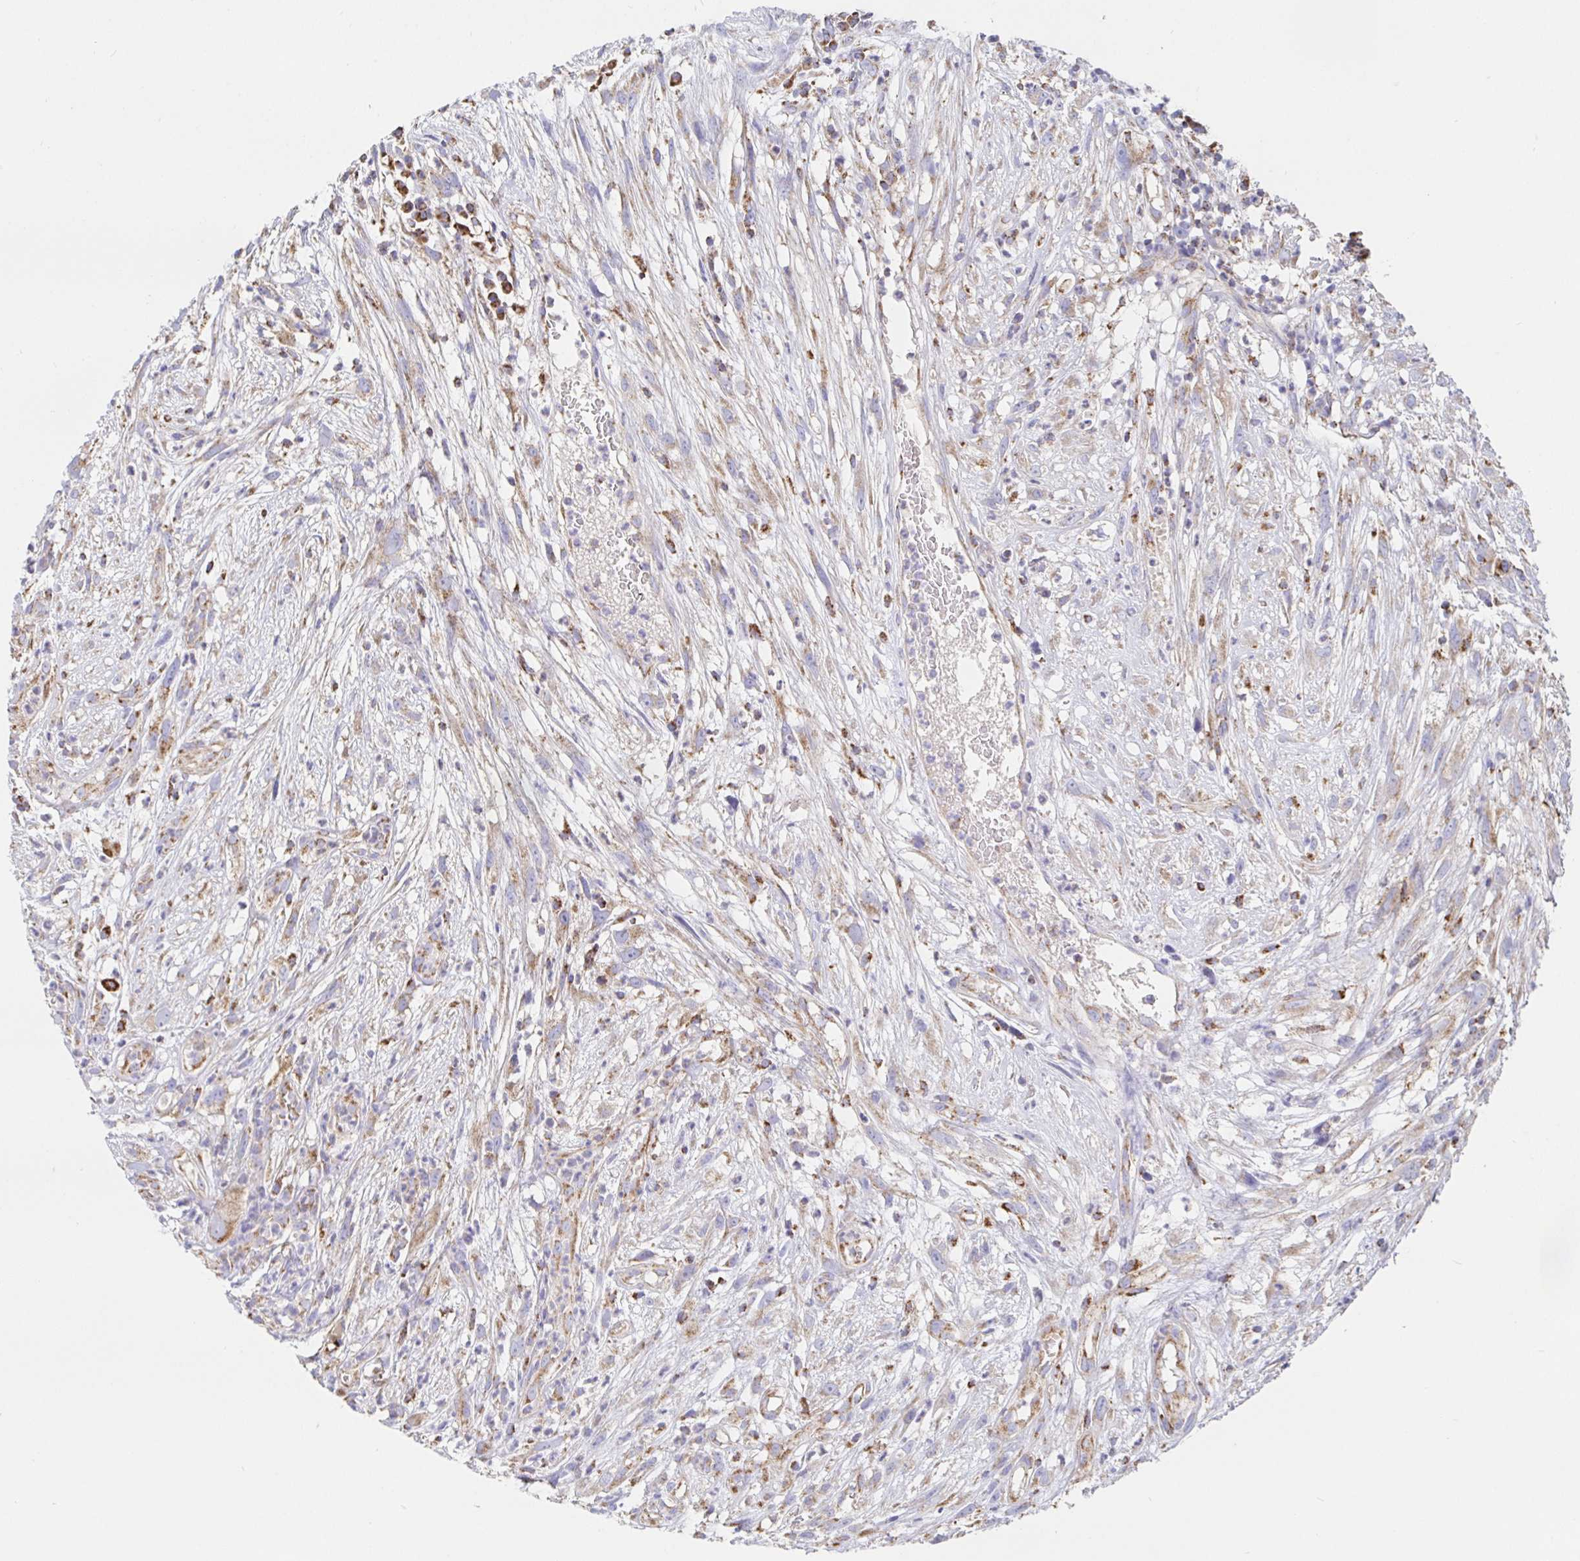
{"staining": {"intensity": "weak", "quantity": "25%-75%", "location": "cytoplasmic/membranous"}, "tissue": "head and neck cancer", "cell_type": "Tumor cells", "image_type": "cancer", "snomed": [{"axis": "morphology", "description": "Squamous cell carcinoma, NOS"}, {"axis": "topography", "description": "Head-Neck"}], "caption": "High-magnification brightfield microscopy of head and neck squamous cell carcinoma stained with DAB (brown) and counterstained with hematoxylin (blue). tumor cells exhibit weak cytoplasmic/membranous staining is present in about25%-75% of cells.", "gene": "PRDX3", "patient": {"sex": "male", "age": 65}}